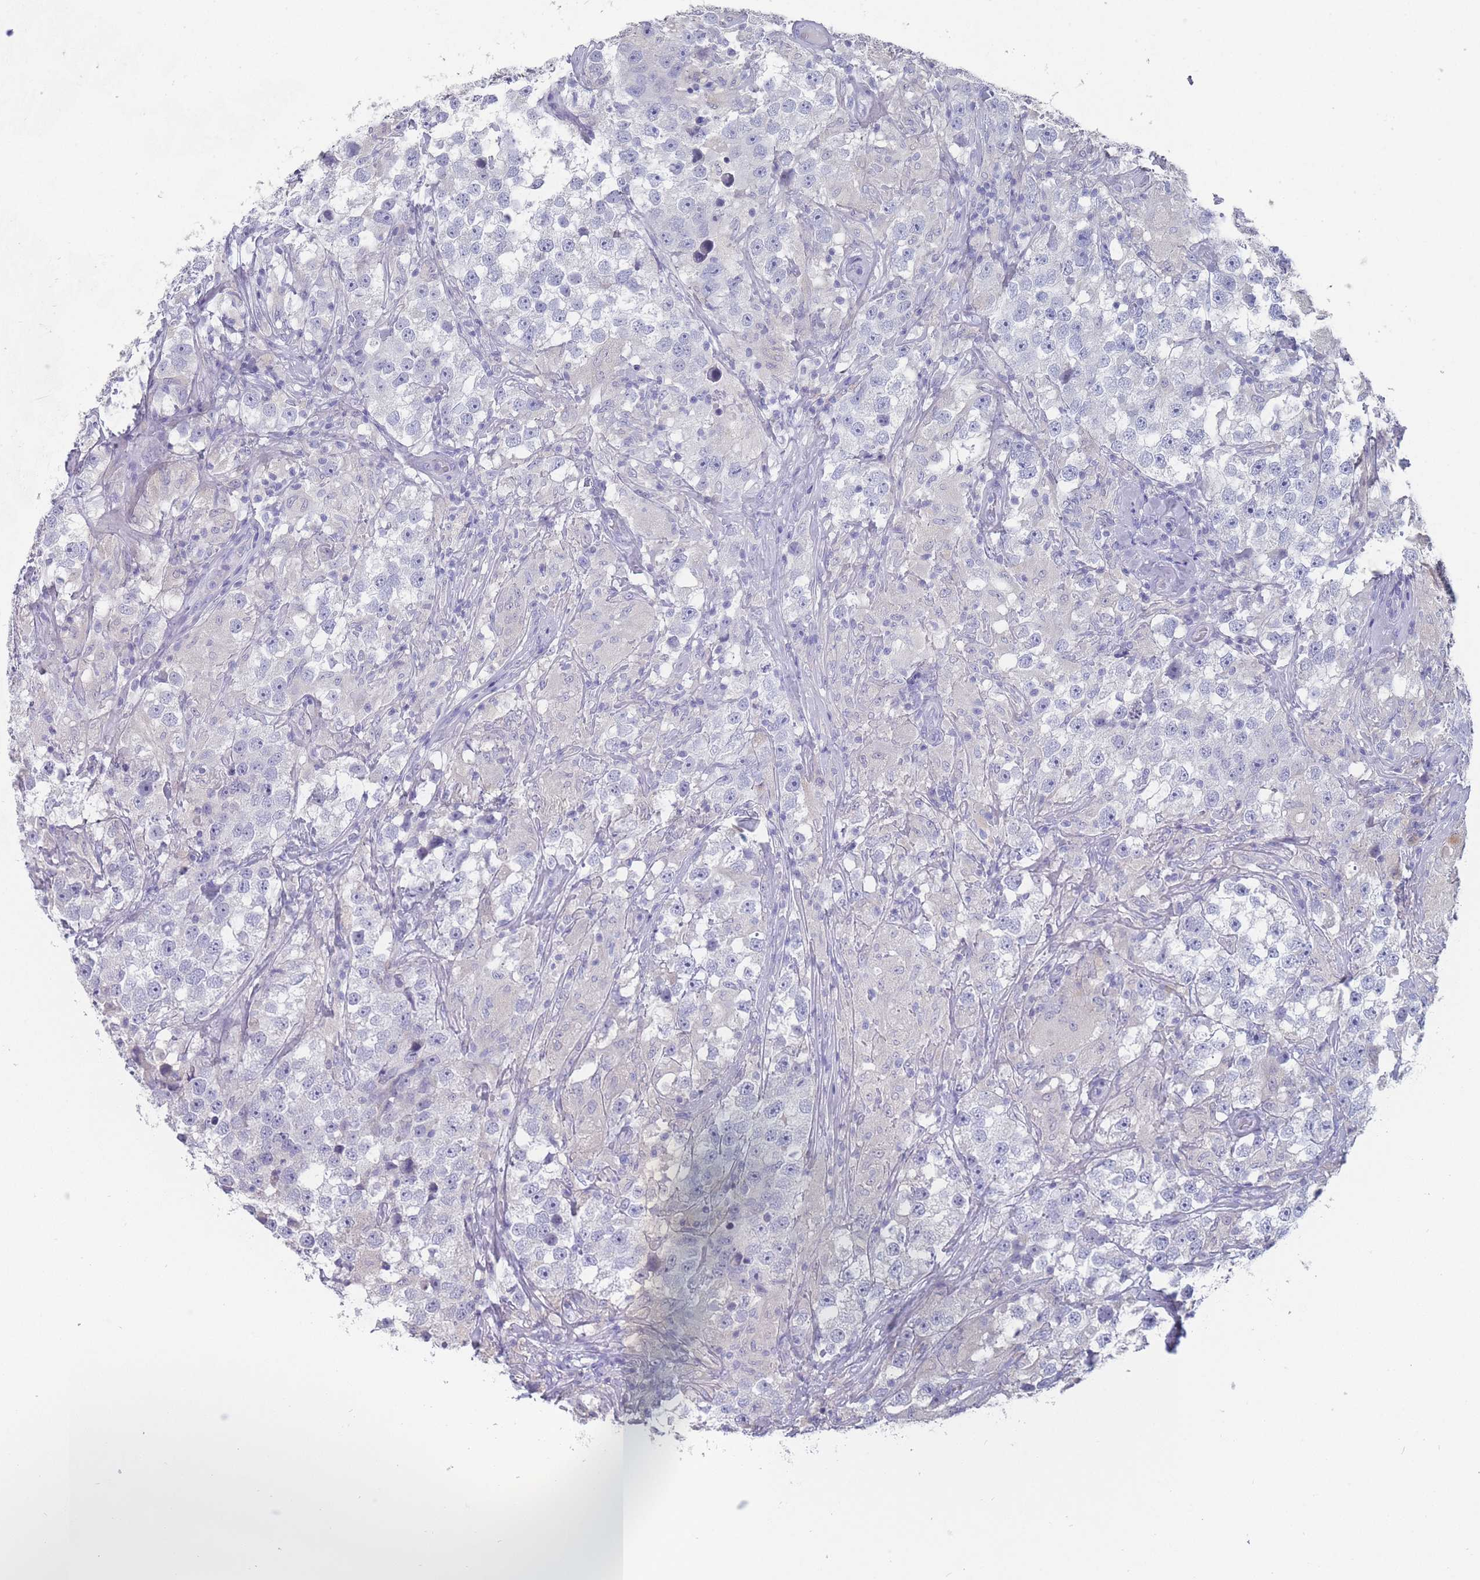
{"staining": {"intensity": "negative", "quantity": "none", "location": "none"}, "tissue": "testis cancer", "cell_type": "Tumor cells", "image_type": "cancer", "snomed": [{"axis": "morphology", "description": "Seminoma, NOS"}, {"axis": "topography", "description": "Testis"}], "caption": "Immunohistochemistry micrograph of neoplastic tissue: human testis seminoma stained with DAB shows no significant protein expression in tumor cells.", "gene": "CYP51A1", "patient": {"sex": "male", "age": 46}}